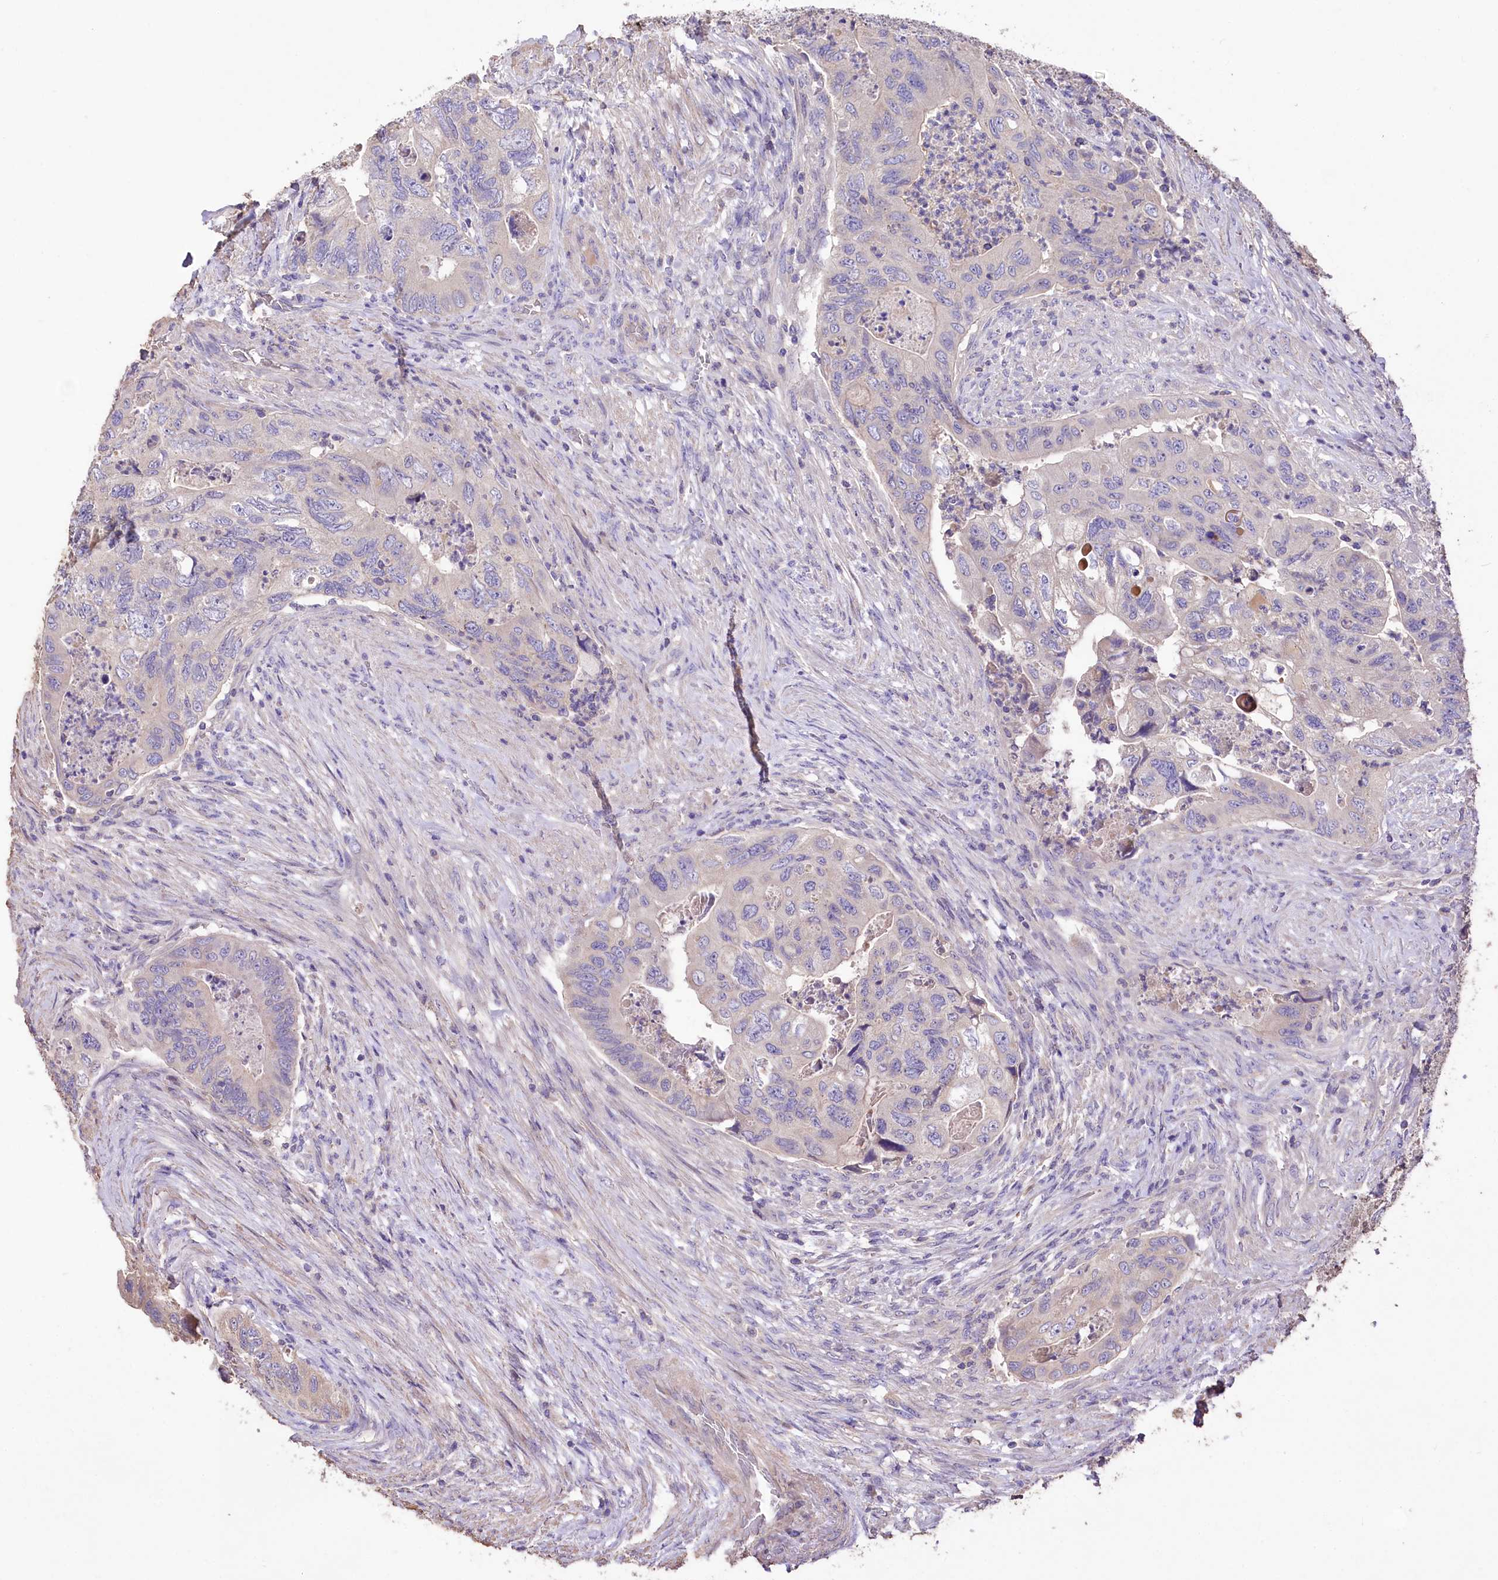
{"staining": {"intensity": "weak", "quantity": "<25%", "location": "cytoplasmic/membranous"}, "tissue": "colorectal cancer", "cell_type": "Tumor cells", "image_type": "cancer", "snomed": [{"axis": "morphology", "description": "Adenocarcinoma, NOS"}, {"axis": "topography", "description": "Rectum"}], "caption": "An immunohistochemistry (IHC) histopathology image of colorectal cancer (adenocarcinoma) is shown. There is no staining in tumor cells of colorectal cancer (adenocarcinoma). (Brightfield microscopy of DAB (3,3'-diaminobenzidine) immunohistochemistry at high magnification).", "gene": "PCYOX1L", "patient": {"sex": "male", "age": 63}}